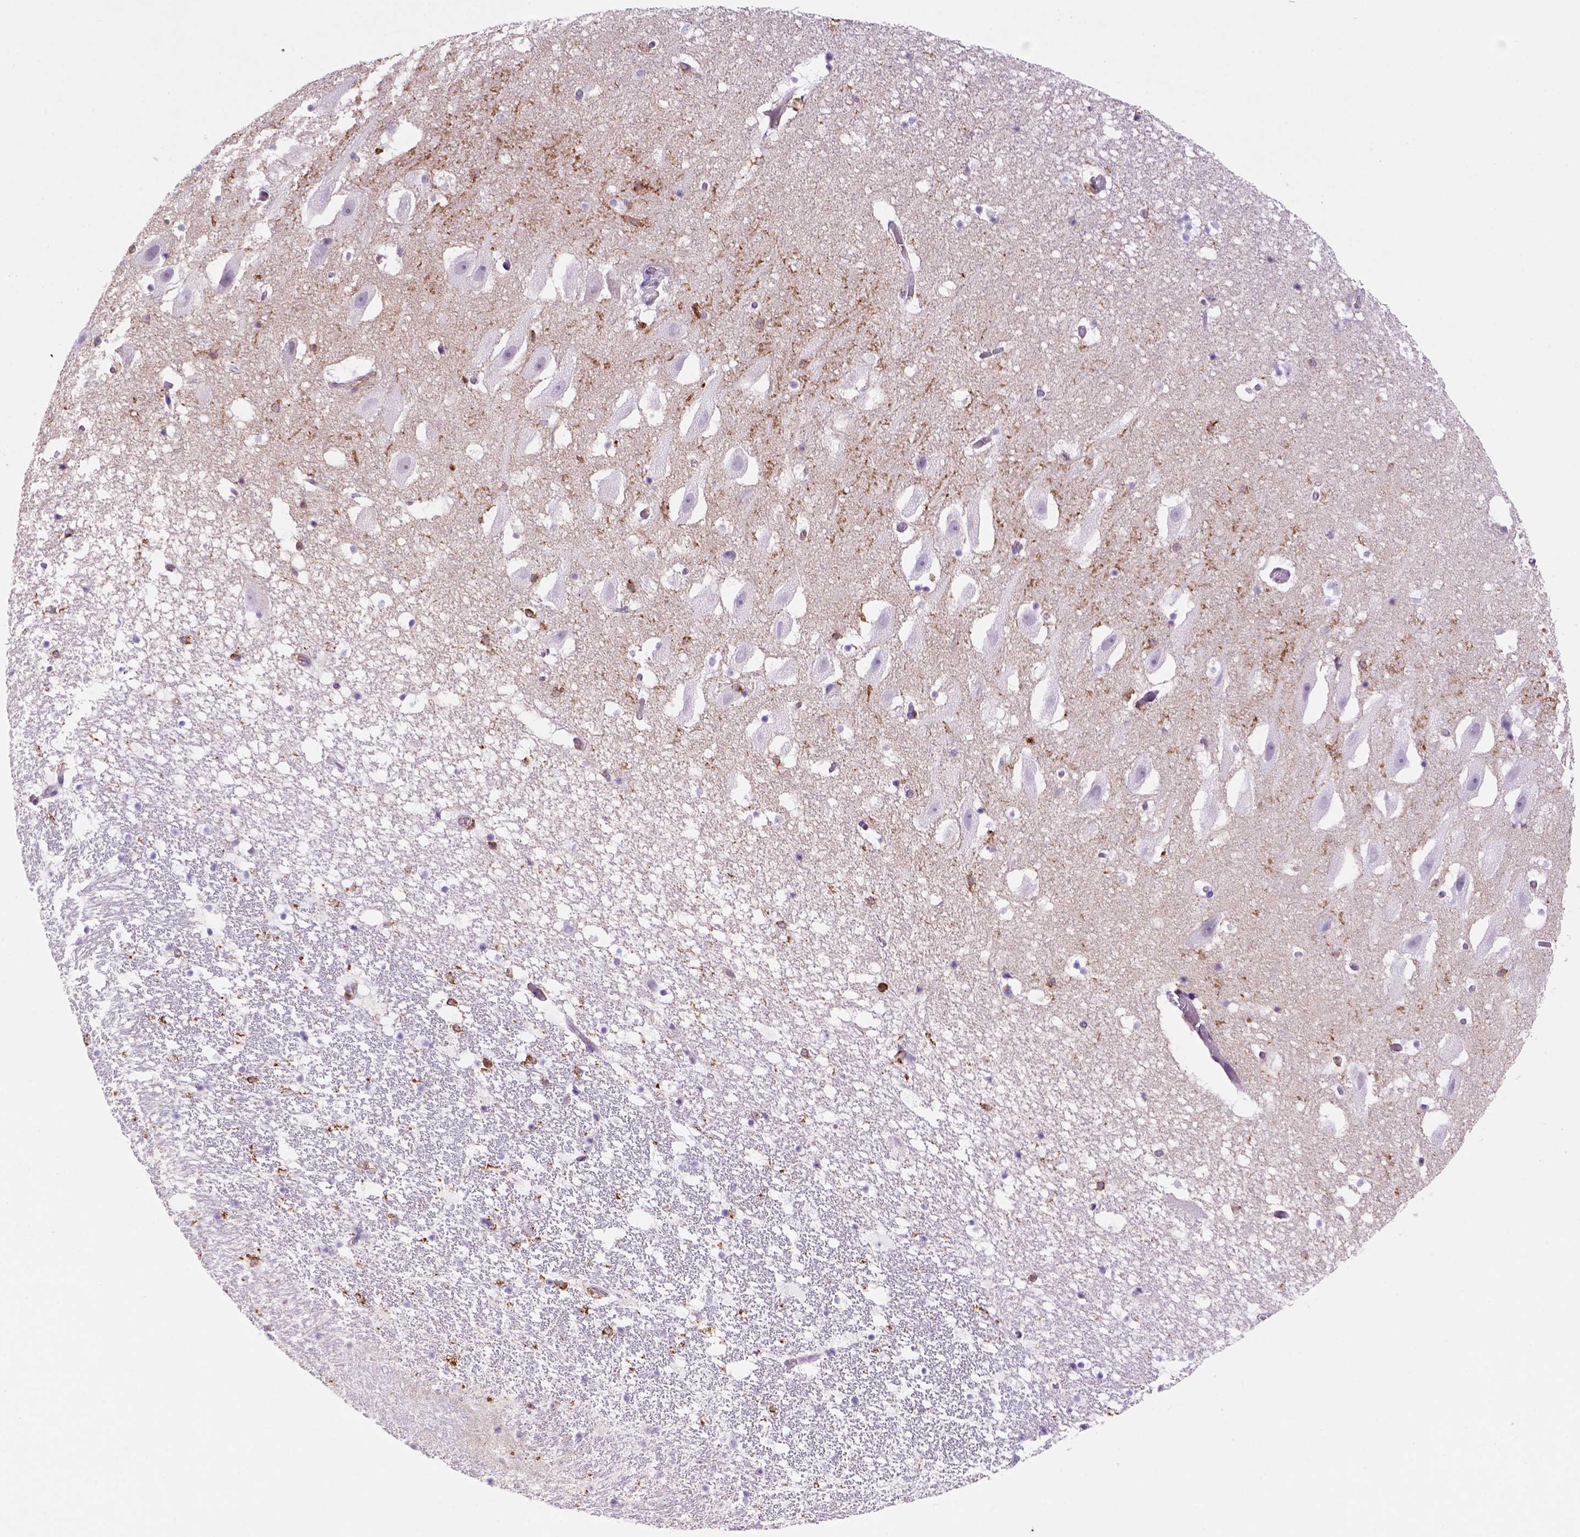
{"staining": {"intensity": "strong", "quantity": "25%-75%", "location": "cytoplasmic/membranous"}, "tissue": "hippocampus", "cell_type": "Glial cells", "image_type": "normal", "snomed": [{"axis": "morphology", "description": "Normal tissue, NOS"}, {"axis": "topography", "description": "Hippocampus"}], "caption": "Brown immunohistochemical staining in benign human hippocampus shows strong cytoplasmic/membranous positivity in about 25%-75% of glial cells. The protein is shown in brown color, while the nuclei are stained blue.", "gene": "INPP5D", "patient": {"sex": "male", "age": 26}}